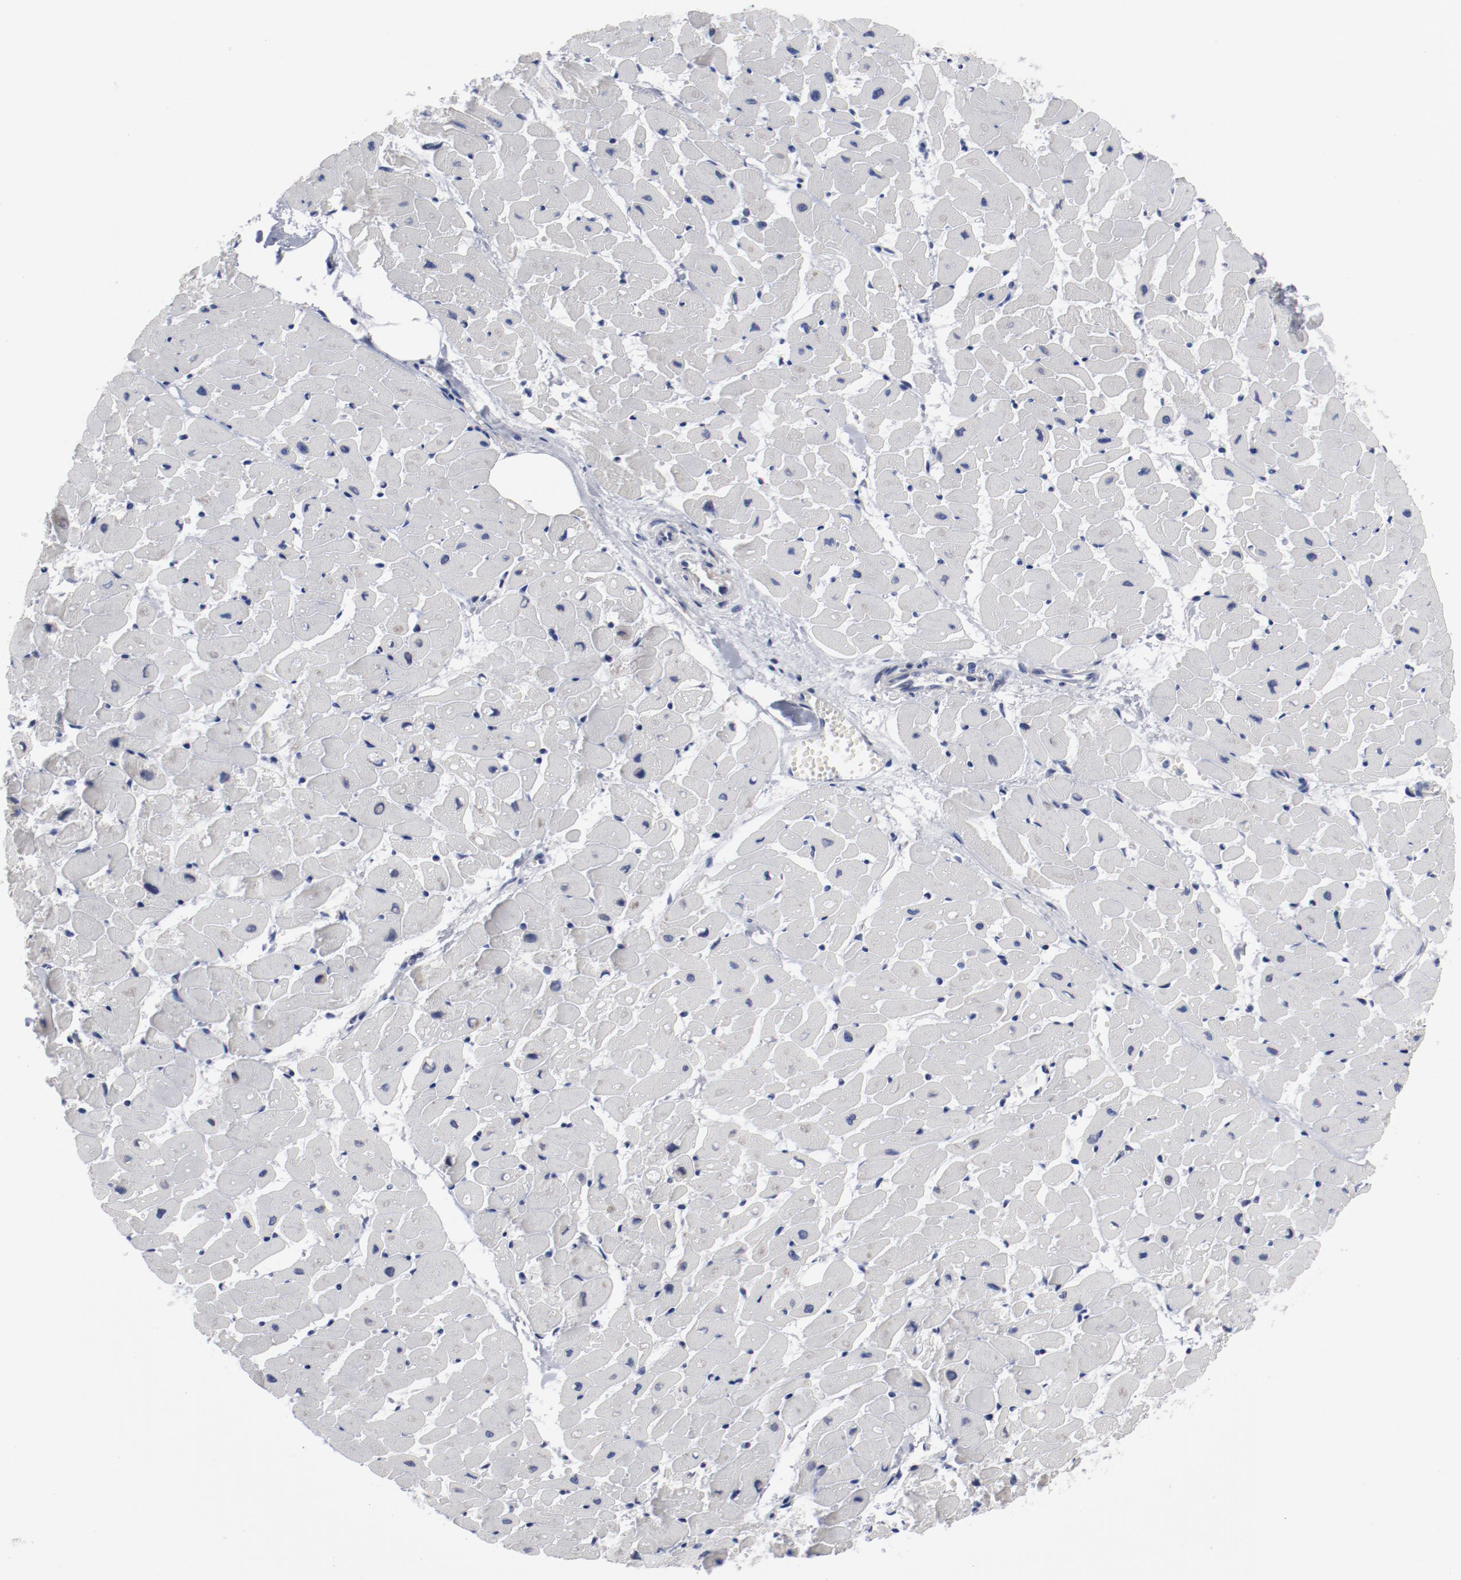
{"staining": {"intensity": "negative", "quantity": "none", "location": "none"}, "tissue": "heart muscle", "cell_type": "Cardiomyocytes", "image_type": "normal", "snomed": [{"axis": "morphology", "description": "Normal tissue, NOS"}, {"axis": "topography", "description": "Heart"}], "caption": "IHC image of unremarkable heart muscle: human heart muscle stained with DAB shows no significant protein expression in cardiomyocytes.", "gene": "GPR143", "patient": {"sex": "female", "age": 19}}